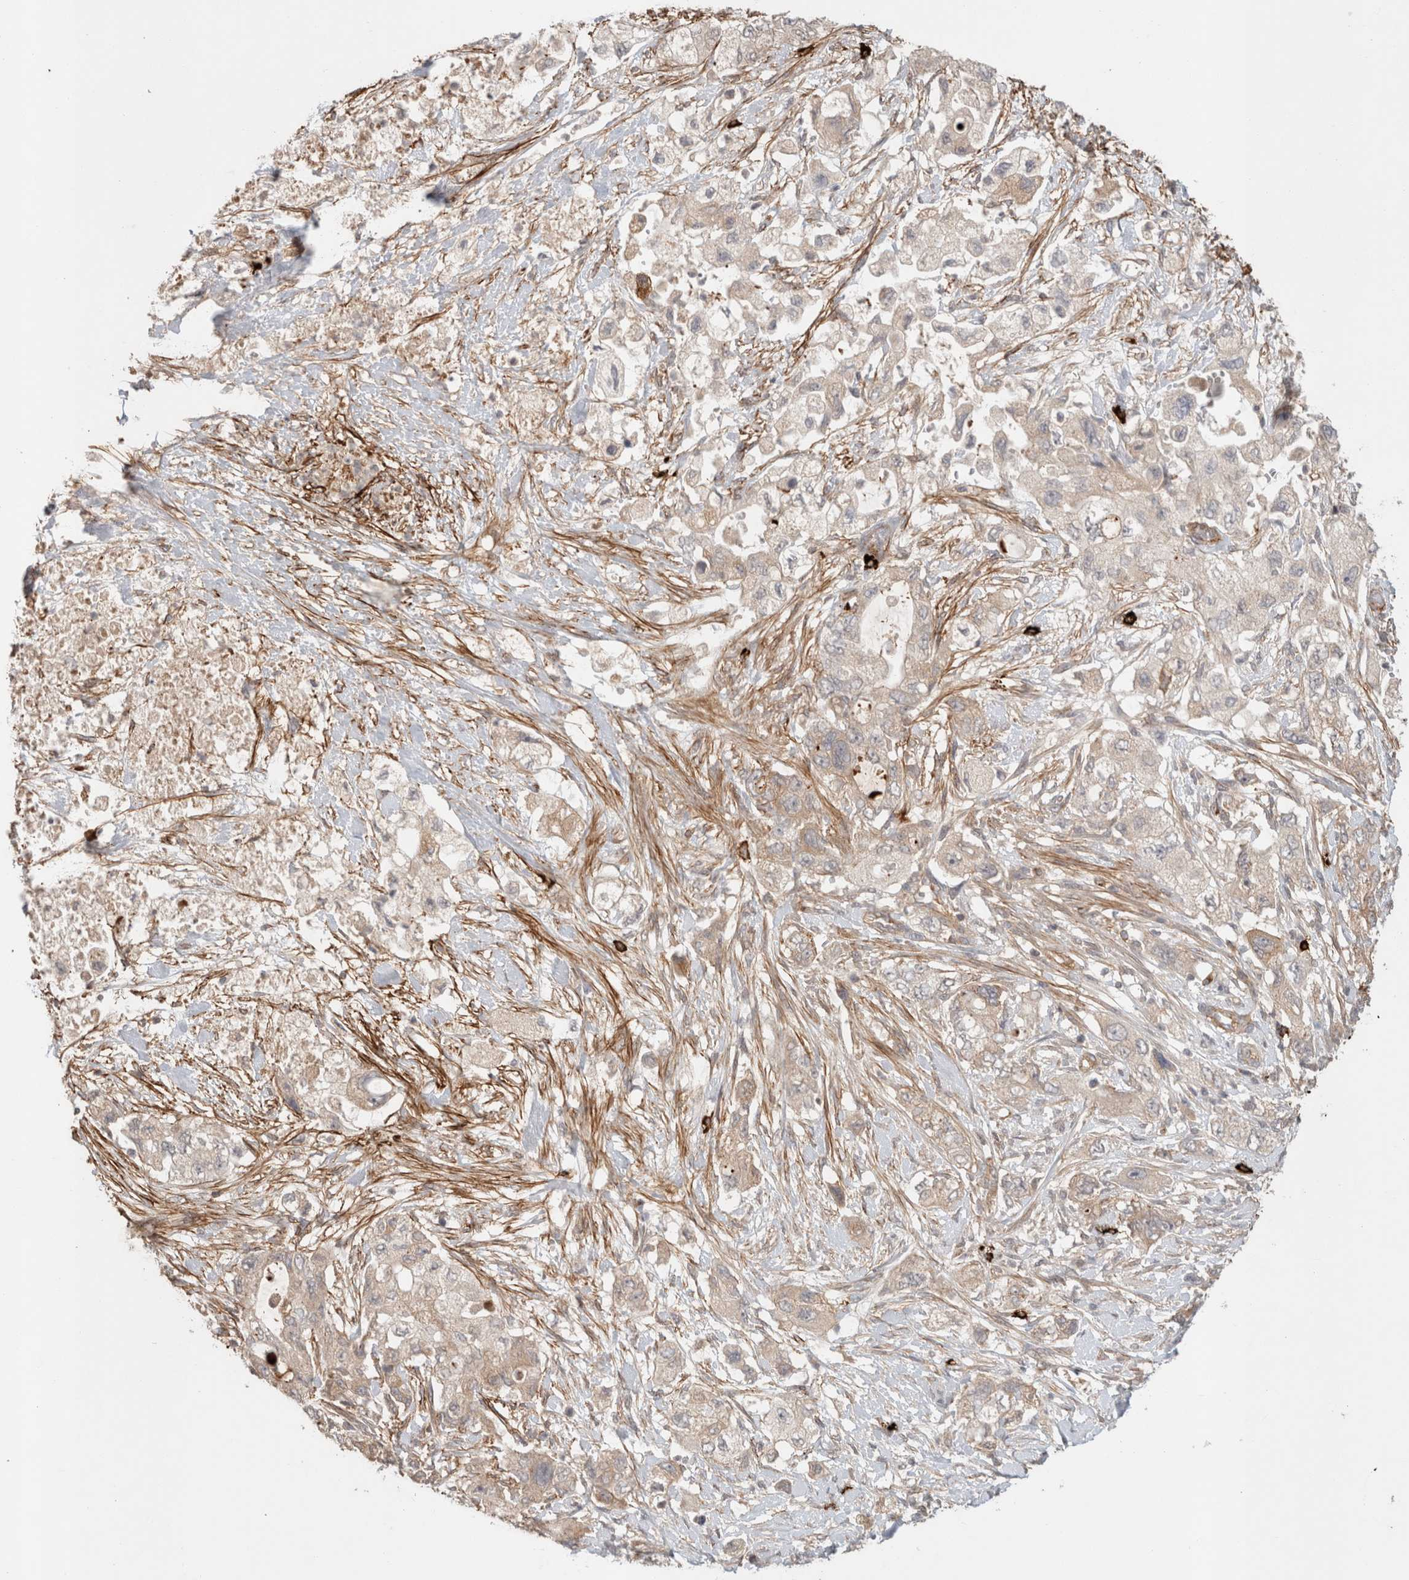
{"staining": {"intensity": "weak", "quantity": "<25%", "location": "cytoplasmic/membranous"}, "tissue": "pancreatic cancer", "cell_type": "Tumor cells", "image_type": "cancer", "snomed": [{"axis": "morphology", "description": "Adenocarcinoma, NOS"}, {"axis": "topography", "description": "Pancreas"}], "caption": "Image shows no significant protein expression in tumor cells of pancreatic cancer (adenocarcinoma).", "gene": "HSPG2", "patient": {"sex": "female", "age": 73}}